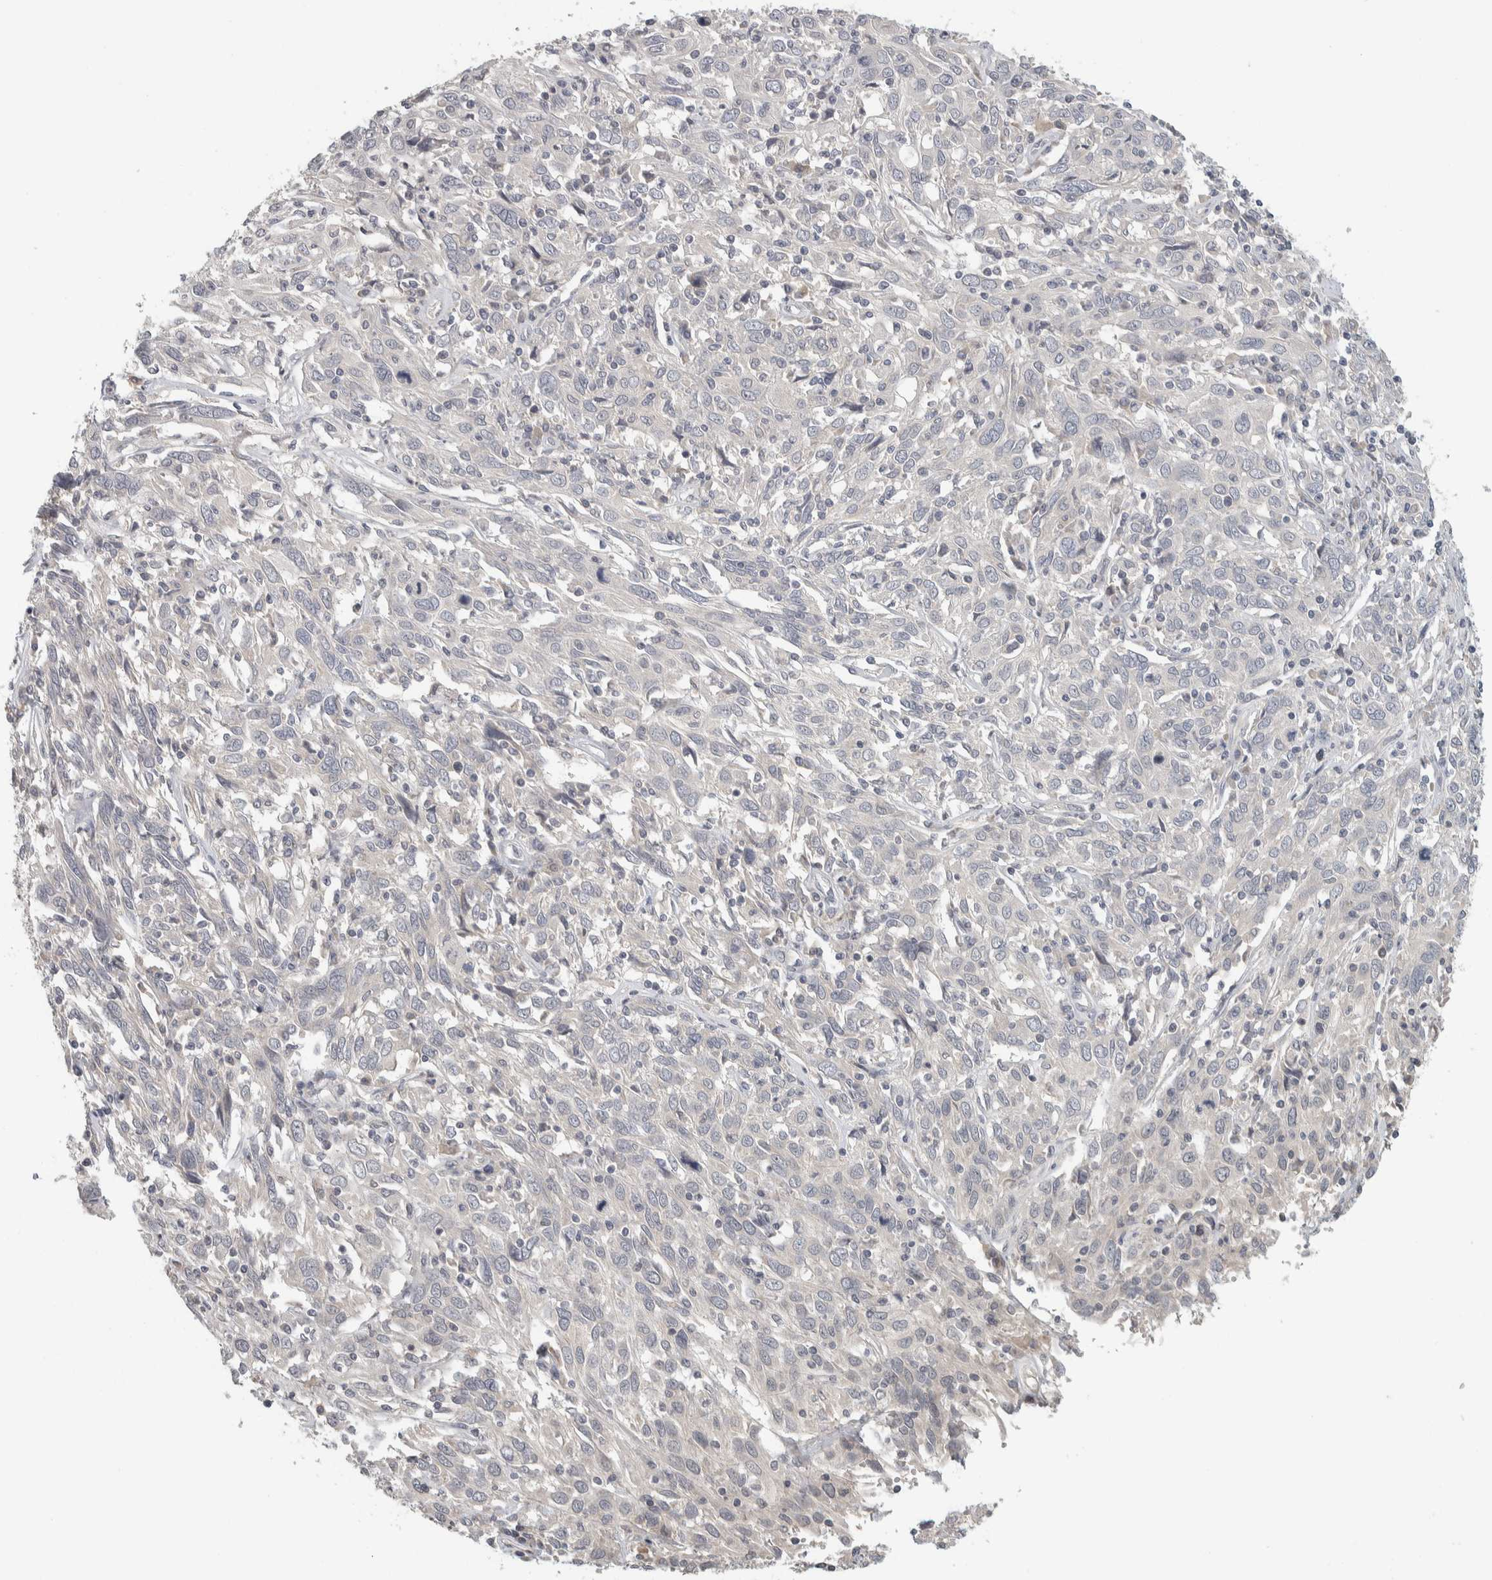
{"staining": {"intensity": "negative", "quantity": "none", "location": "none"}, "tissue": "cervical cancer", "cell_type": "Tumor cells", "image_type": "cancer", "snomed": [{"axis": "morphology", "description": "Squamous cell carcinoma, NOS"}, {"axis": "topography", "description": "Cervix"}], "caption": "The immunohistochemistry histopathology image has no significant positivity in tumor cells of cervical cancer tissue.", "gene": "AFP", "patient": {"sex": "female", "age": 46}}